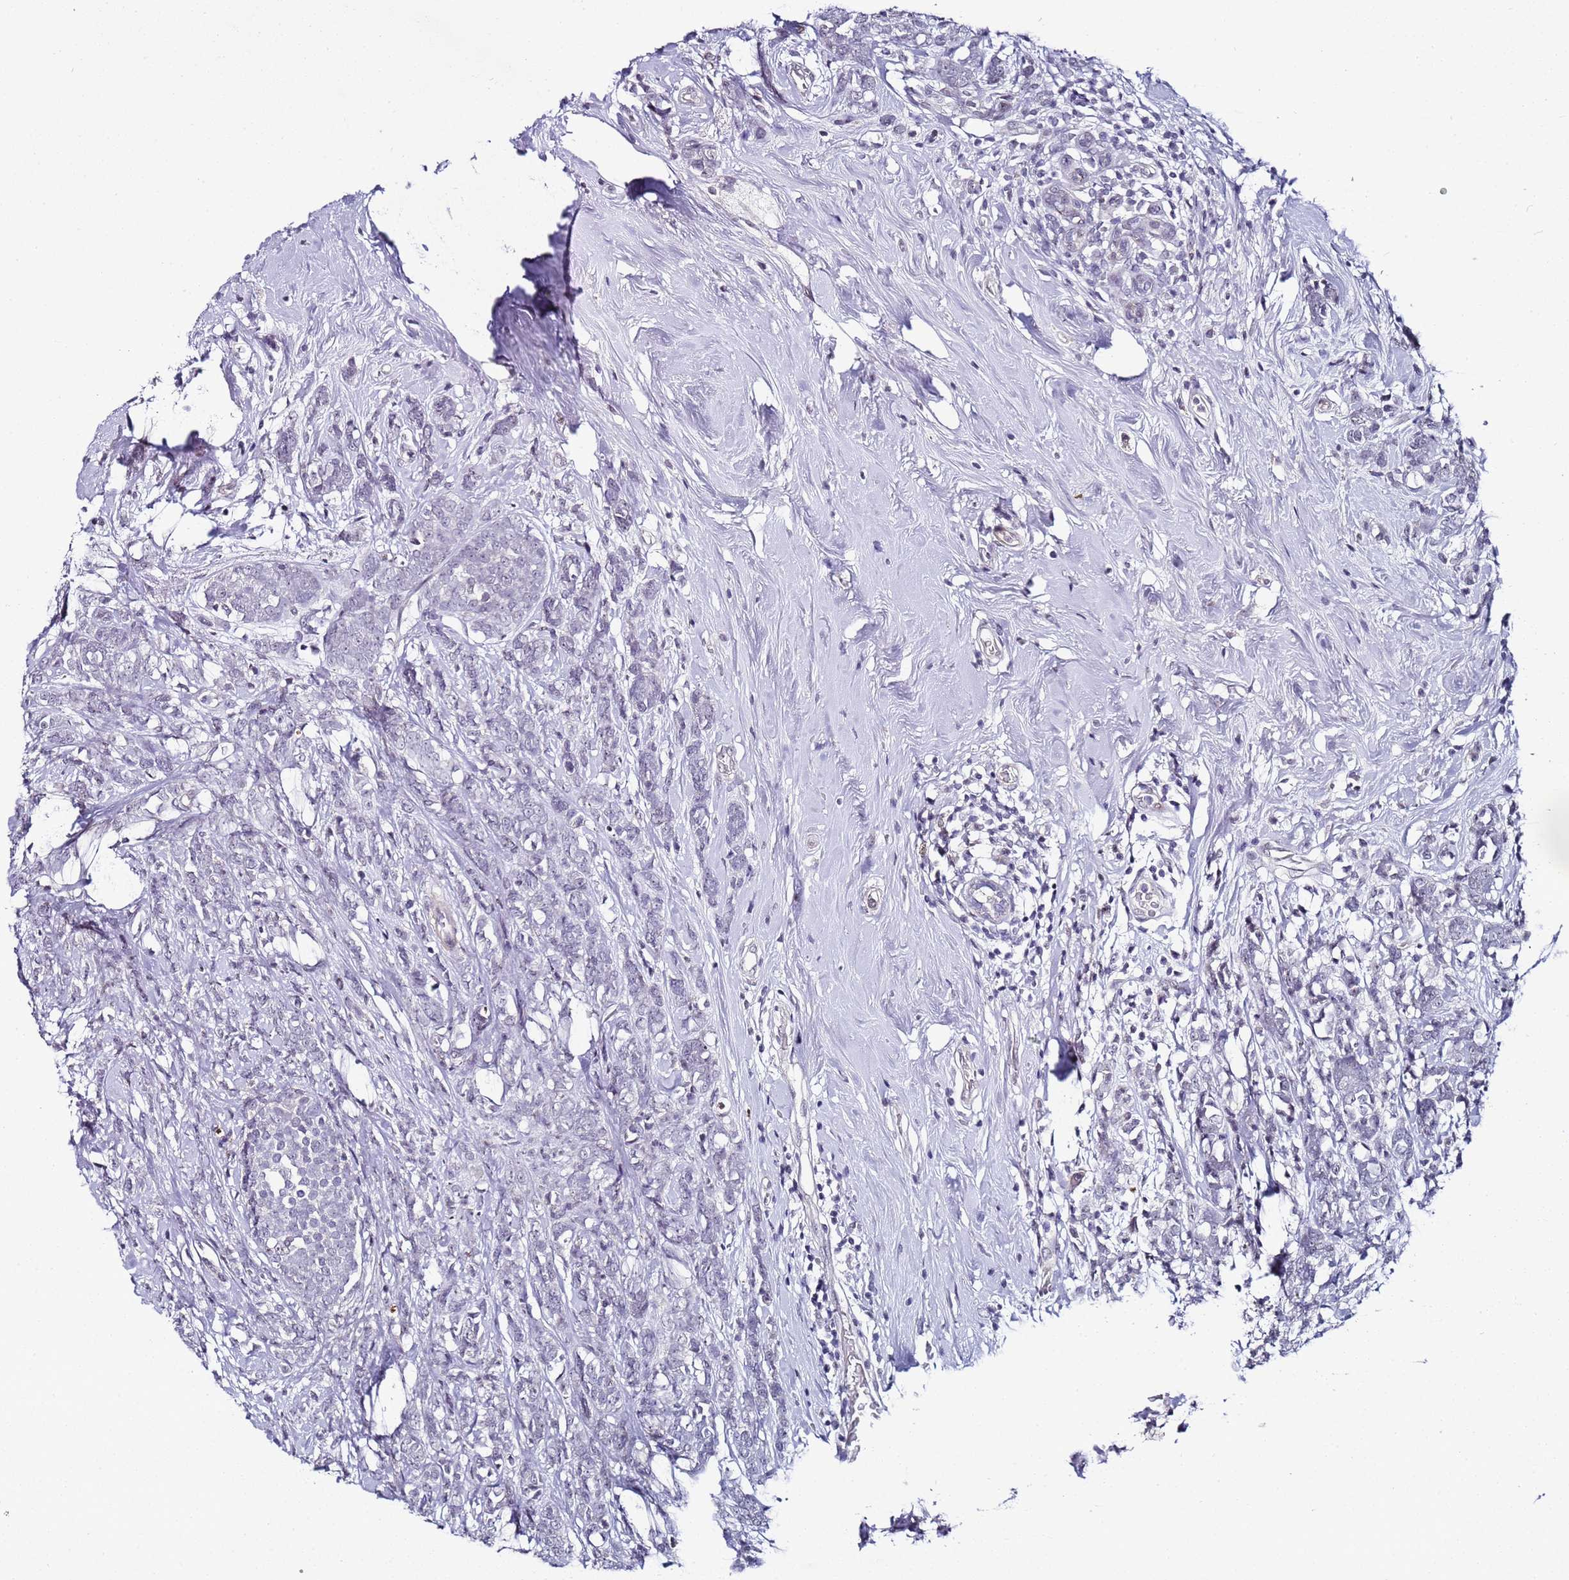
{"staining": {"intensity": "negative", "quantity": "none", "location": "none"}, "tissue": "breast cancer", "cell_type": "Tumor cells", "image_type": "cancer", "snomed": [{"axis": "morphology", "description": "Lobular carcinoma"}, {"axis": "topography", "description": "Breast"}], "caption": "A high-resolution micrograph shows IHC staining of breast cancer (lobular carcinoma), which demonstrates no significant expression in tumor cells.", "gene": "PSMA7", "patient": {"sex": "female", "age": 58}}